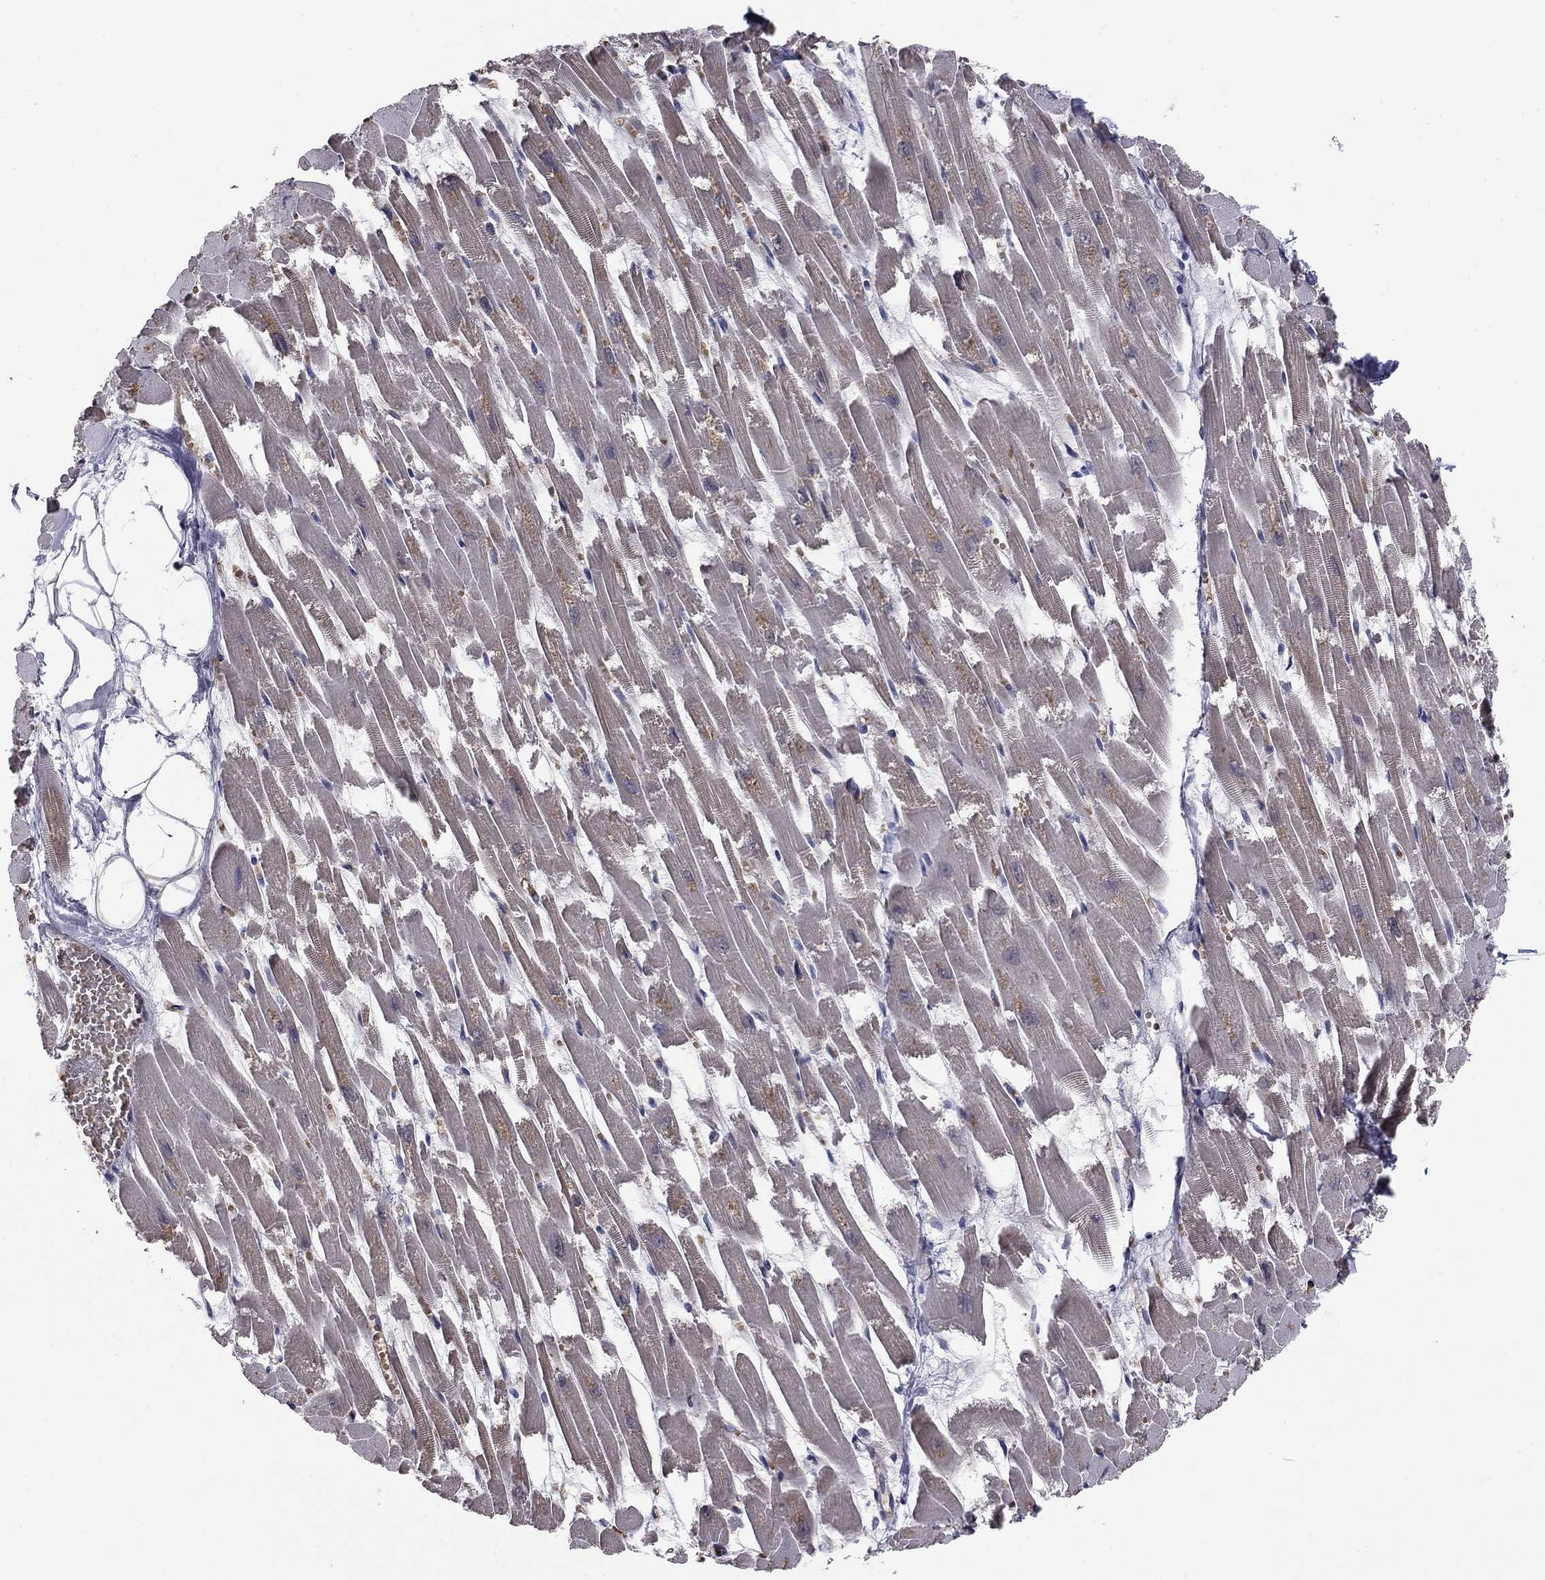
{"staining": {"intensity": "moderate", "quantity": "25%-75%", "location": "cytoplasmic/membranous"}, "tissue": "heart muscle", "cell_type": "Cardiomyocytes", "image_type": "normal", "snomed": [{"axis": "morphology", "description": "Normal tissue, NOS"}, {"axis": "topography", "description": "Heart"}], "caption": "A brown stain labels moderate cytoplasmic/membranous expression of a protein in cardiomyocytes of unremarkable heart muscle. The staining was performed using DAB (3,3'-diaminobenzidine), with brown indicating positive protein expression. Nuclei are stained blue with hematoxylin.", "gene": "HSPB2", "patient": {"sex": "female", "age": 52}}